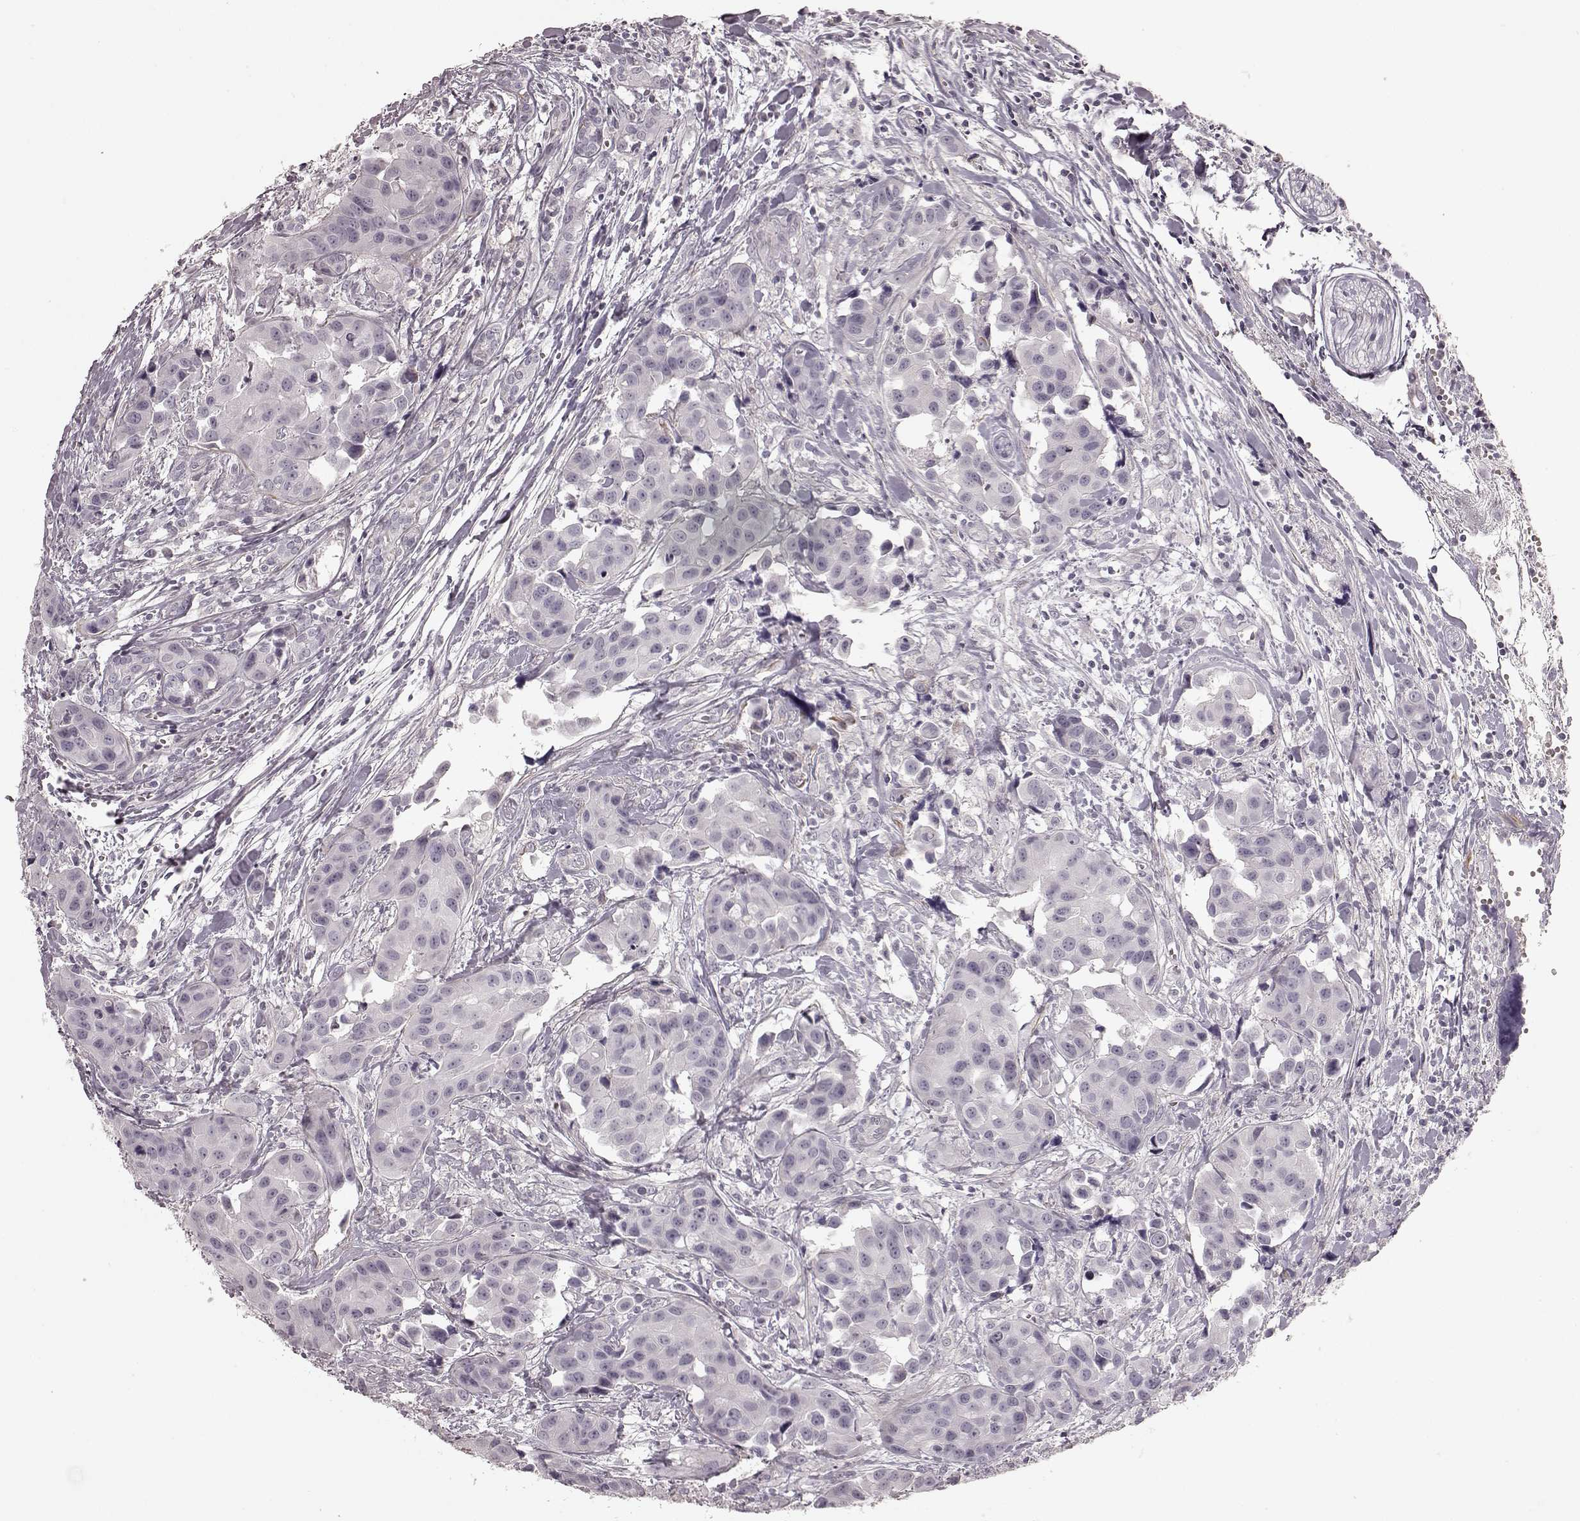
{"staining": {"intensity": "negative", "quantity": "none", "location": "none"}, "tissue": "head and neck cancer", "cell_type": "Tumor cells", "image_type": "cancer", "snomed": [{"axis": "morphology", "description": "Adenocarcinoma, NOS"}, {"axis": "topography", "description": "Head-Neck"}], "caption": "This is a photomicrograph of IHC staining of head and neck cancer (adenocarcinoma), which shows no staining in tumor cells.", "gene": "PRLHR", "patient": {"sex": "male", "age": 76}}